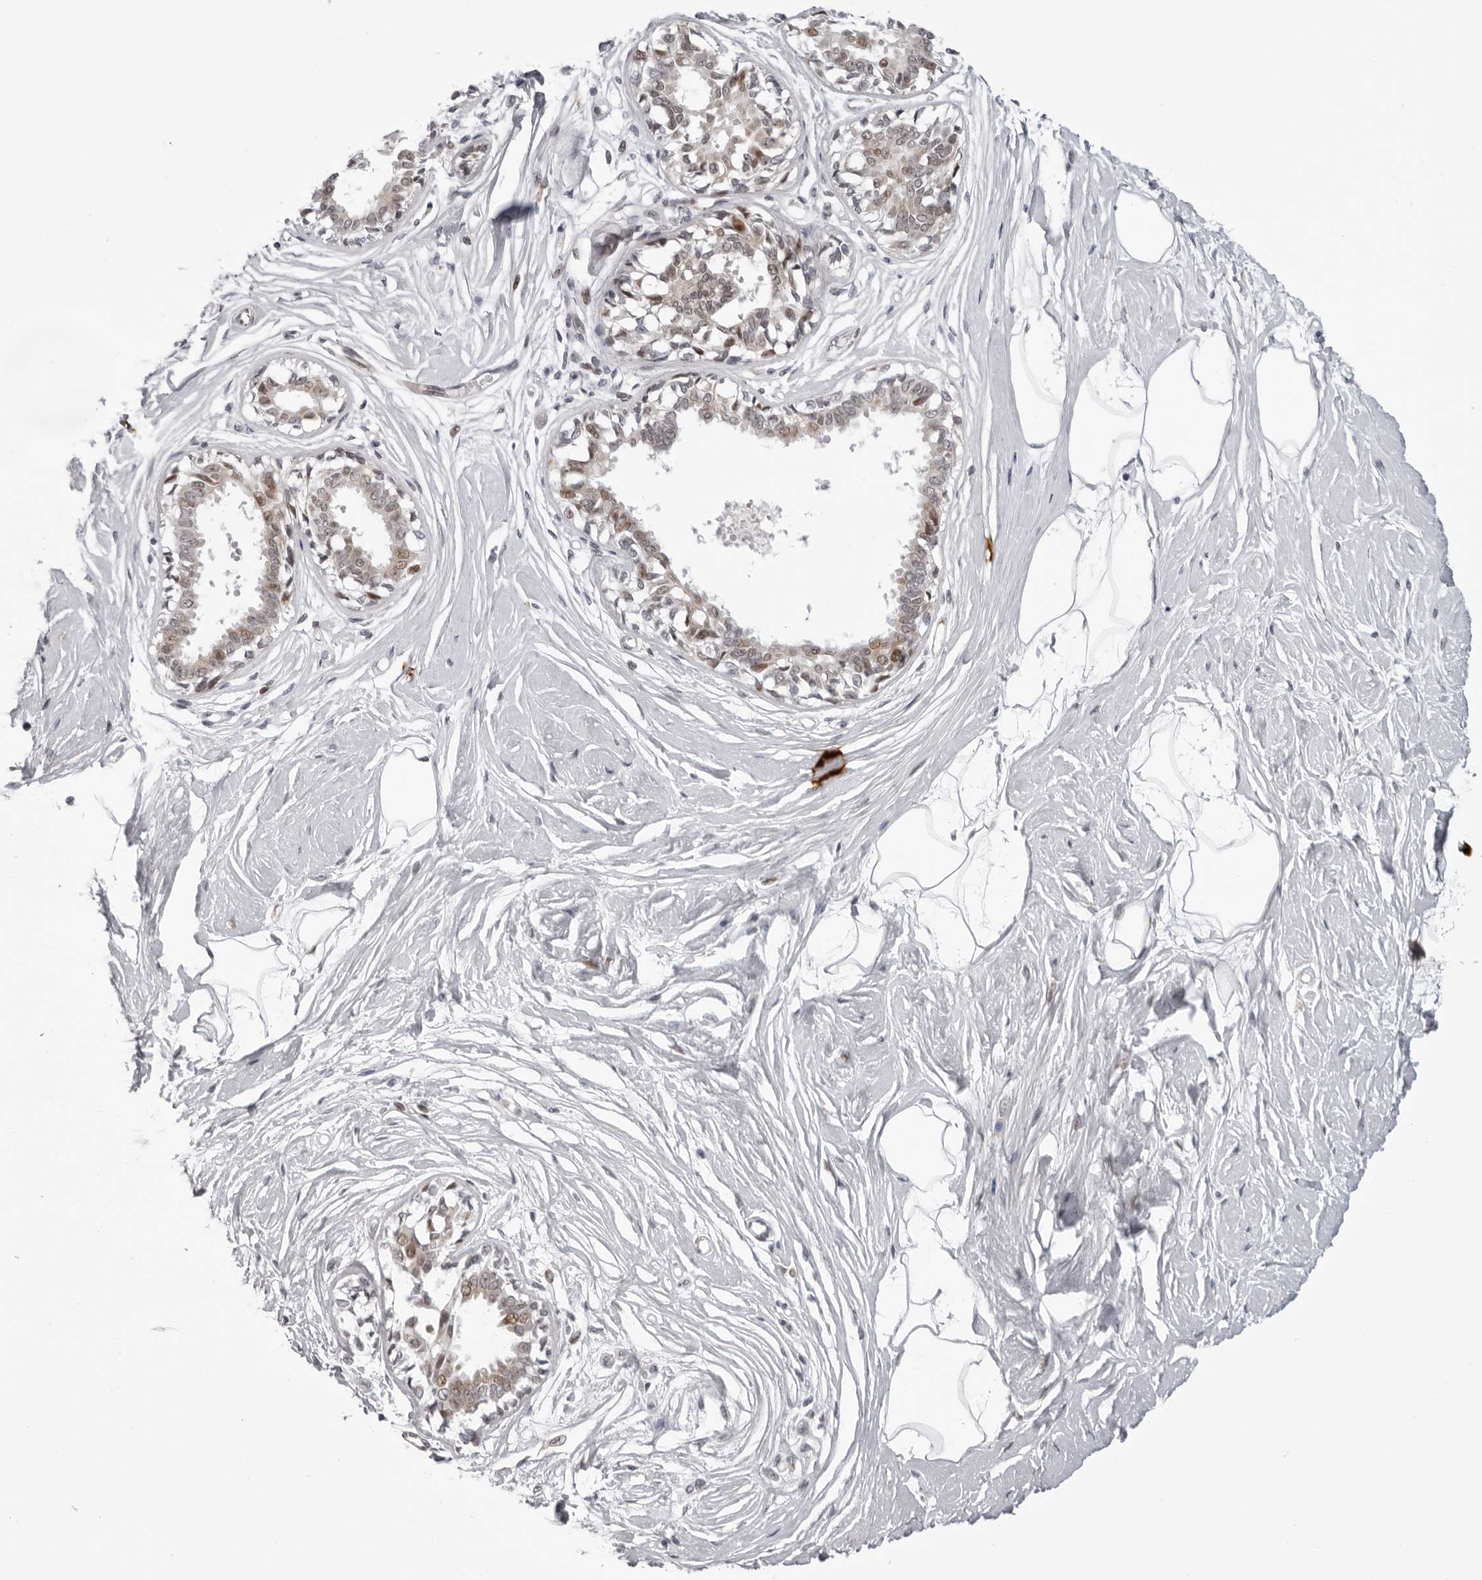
{"staining": {"intensity": "negative", "quantity": "none", "location": "none"}, "tissue": "breast", "cell_type": "Adipocytes", "image_type": "normal", "snomed": [{"axis": "morphology", "description": "Normal tissue, NOS"}, {"axis": "topography", "description": "Breast"}], "caption": "IHC micrograph of benign human breast stained for a protein (brown), which shows no positivity in adipocytes. (Immunohistochemistry (ihc), brightfield microscopy, high magnification).", "gene": "GCSAML", "patient": {"sex": "female", "age": 45}}